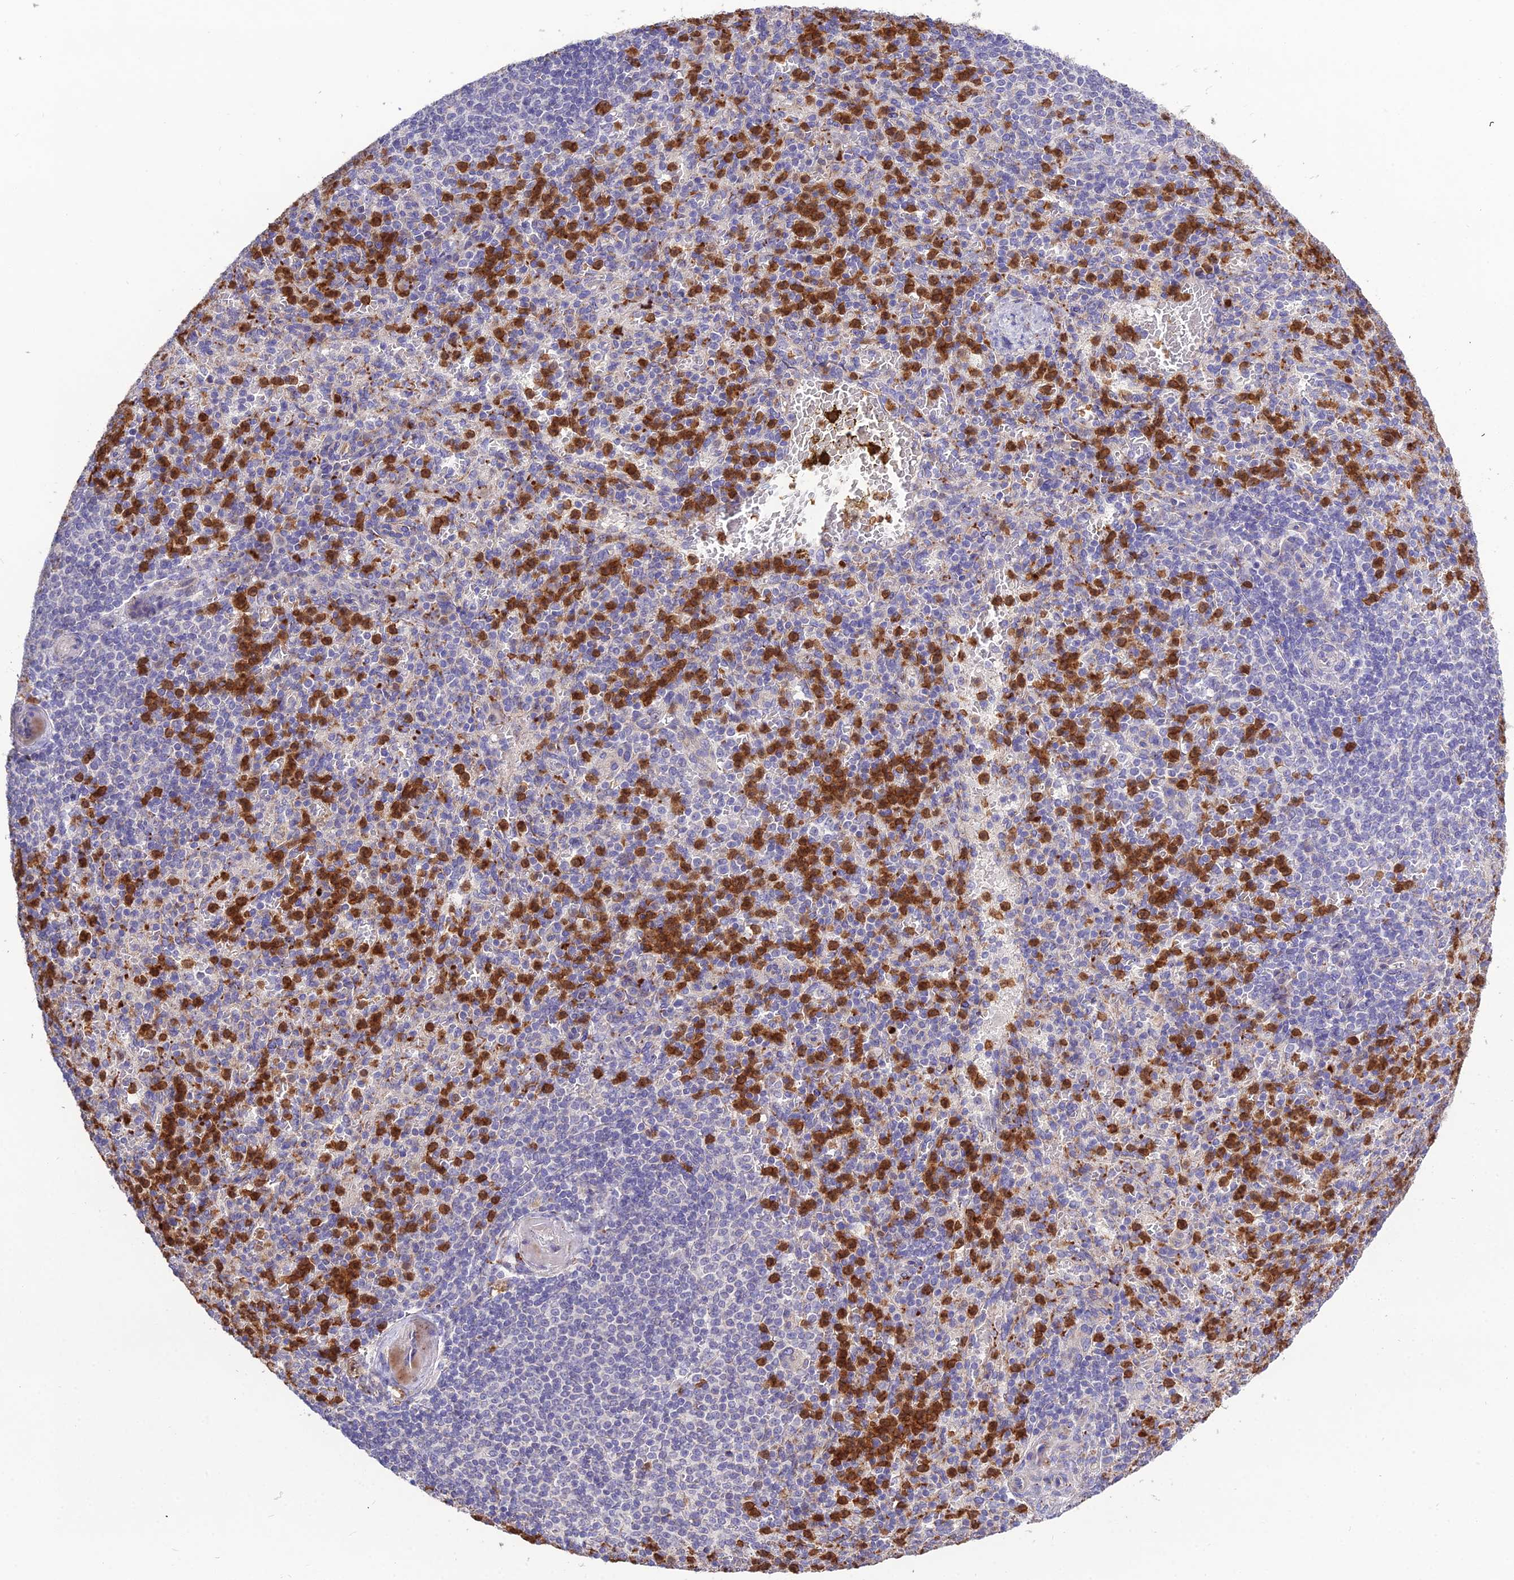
{"staining": {"intensity": "strong", "quantity": "<25%", "location": "cytoplasmic/membranous"}, "tissue": "spleen", "cell_type": "Cells in red pulp", "image_type": "normal", "snomed": [{"axis": "morphology", "description": "Normal tissue, NOS"}, {"axis": "topography", "description": "Spleen"}], "caption": "IHC staining of benign spleen, which exhibits medium levels of strong cytoplasmic/membranous expression in approximately <25% of cells in red pulp indicating strong cytoplasmic/membranous protein staining. The staining was performed using DAB (brown) for protein detection and nuclei were counterstained in hematoxylin (blue).", "gene": "EID2", "patient": {"sex": "female", "age": 74}}